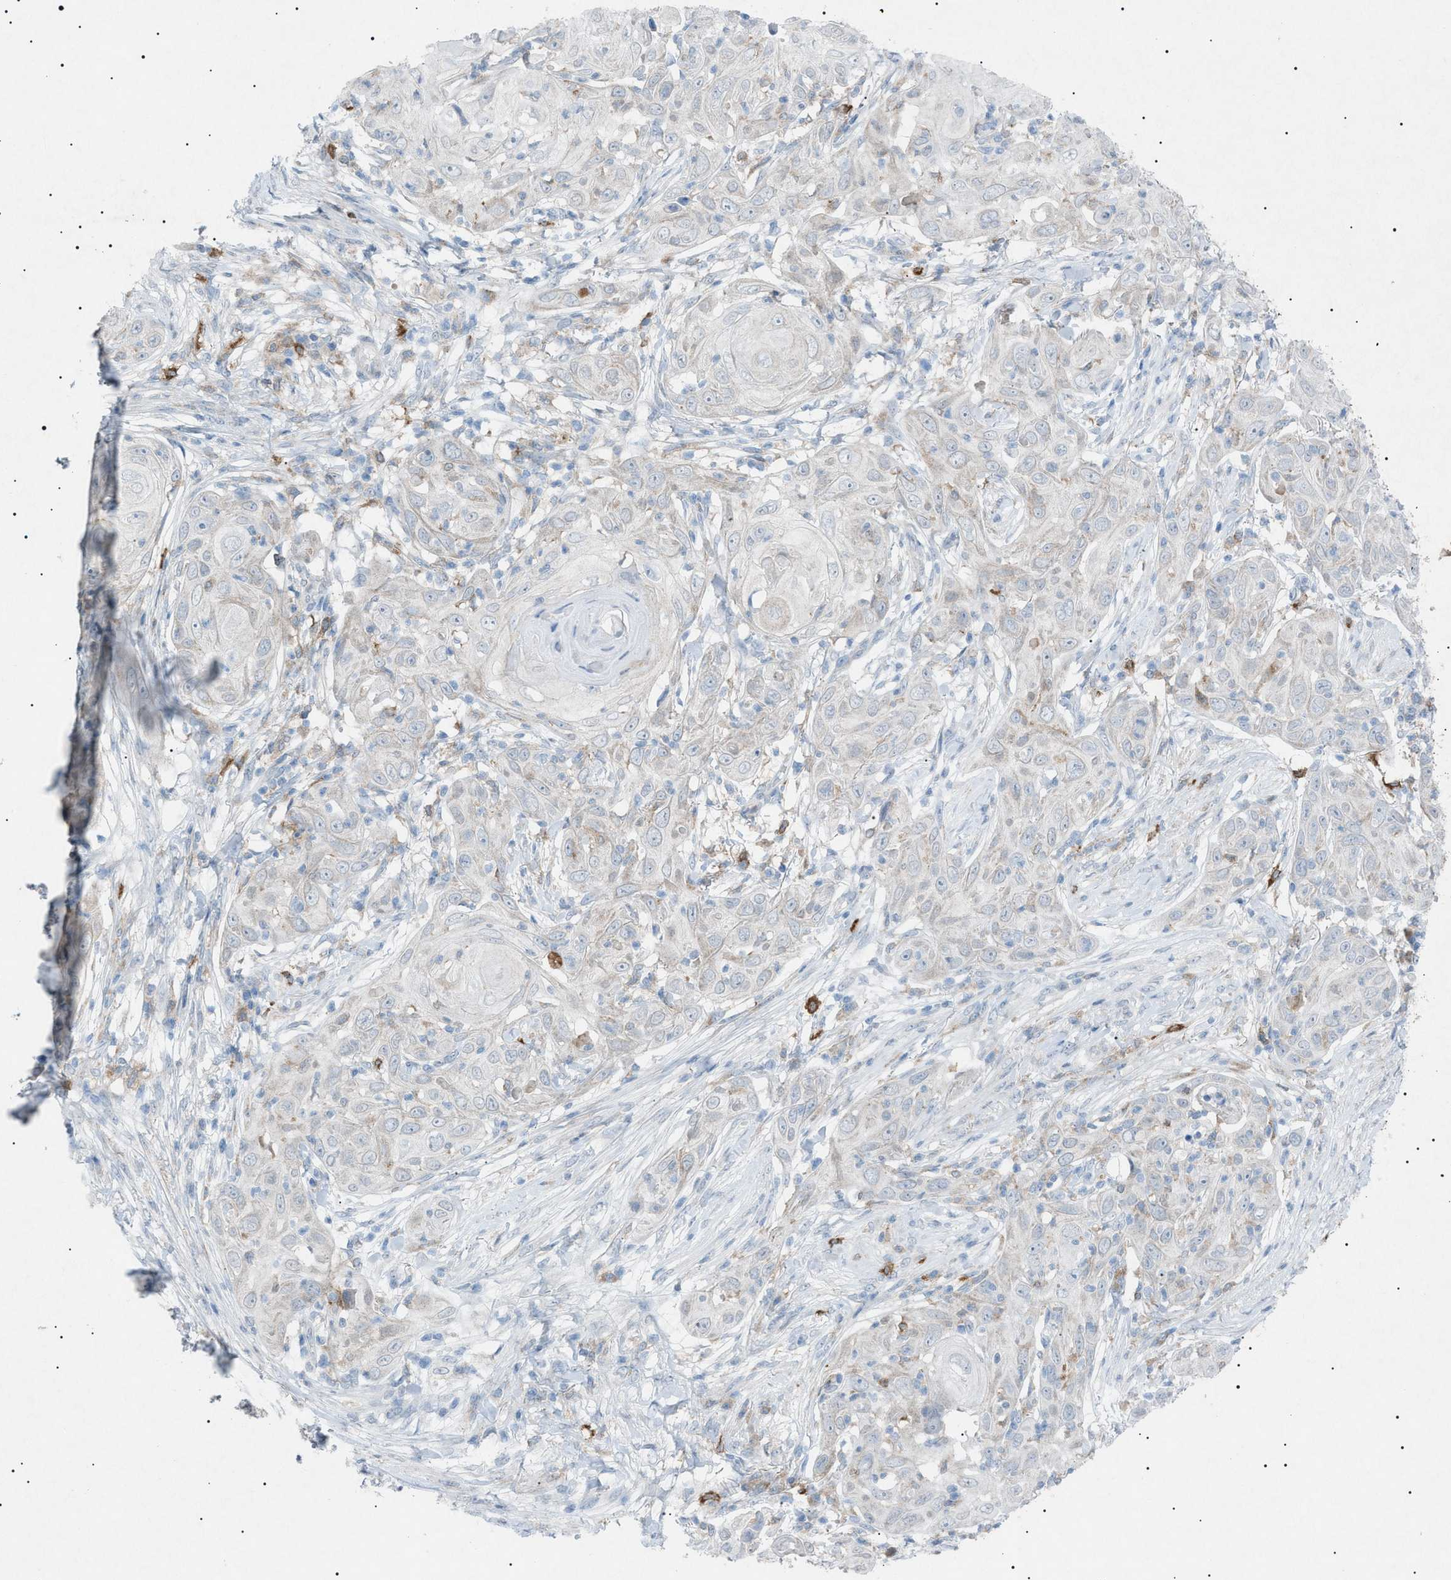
{"staining": {"intensity": "negative", "quantity": "none", "location": "none"}, "tissue": "skin cancer", "cell_type": "Tumor cells", "image_type": "cancer", "snomed": [{"axis": "morphology", "description": "Squamous cell carcinoma, NOS"}, {"axis": "topography", "description": "Skin"}], "caption": "An IHC photomicrograph of skin cancer is shown. There is no staining in tumor cells of skin cancer. (Brightfield microscopy of DAB immunohistochemistry (IHC) at high magnification).", "gene": "BTK", "patient": {"sex": "female", "age": 88}}